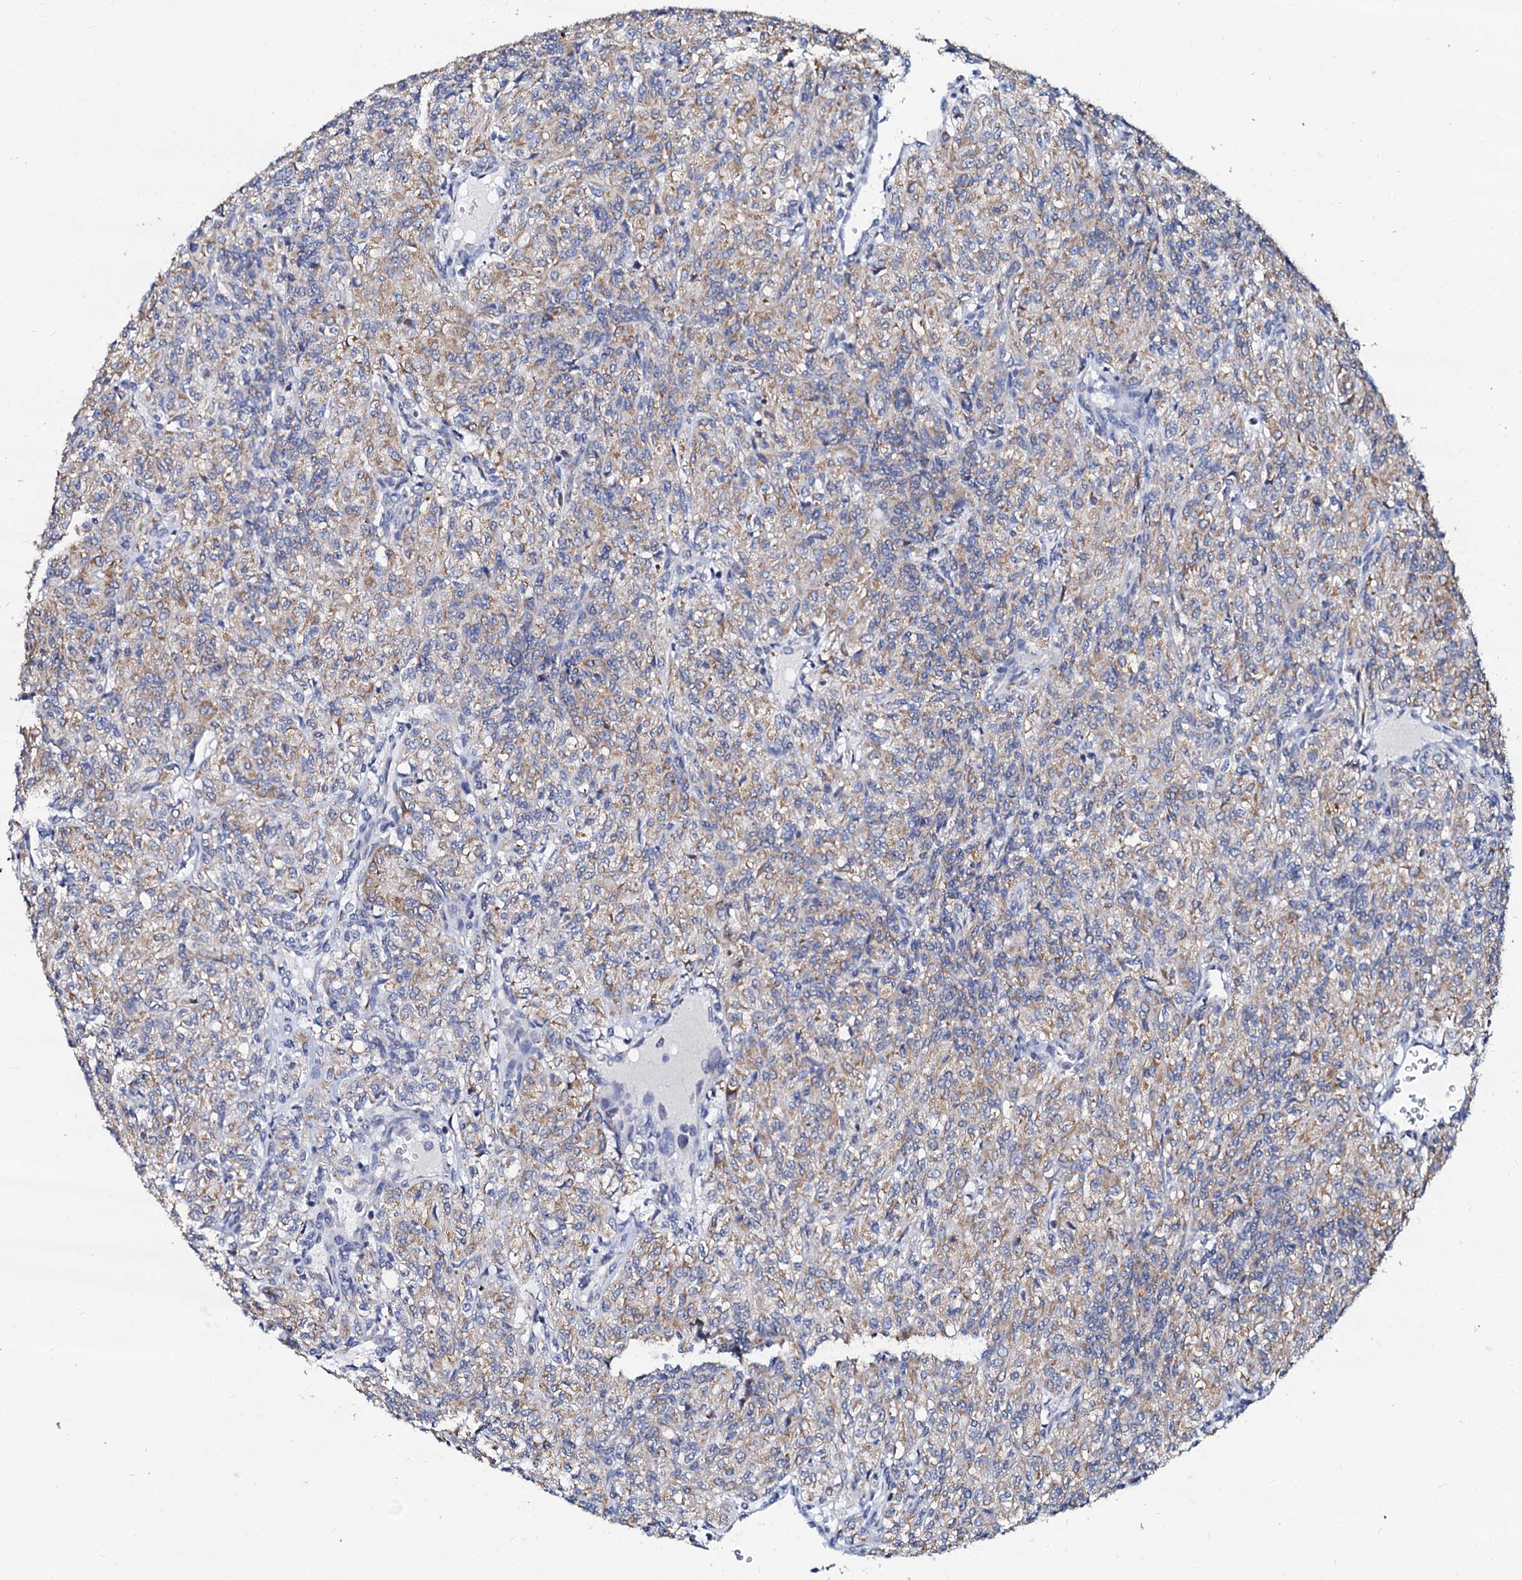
{"staining": {"intensity": "weak", "quantity": "25%-75%", "location": "cytoplasmic/membranous"}, "tissue": "renal cancer", "cell_type": "Tumor cells", "image_type": "cancer", "snomed": [{"axis": "morphology", "description": "Adenocarcinoma, NOS"}, {"axis": "topography", "description": "Kidney"}], "caption": "This image displays IHC staining of human renal adenocarcinoma, with low weak cytoplasmic/membranous staining in about 25%-75% of tumor cells.", "gene": "SLC37A4", "patient": {"sex": "male", "age": 77}}